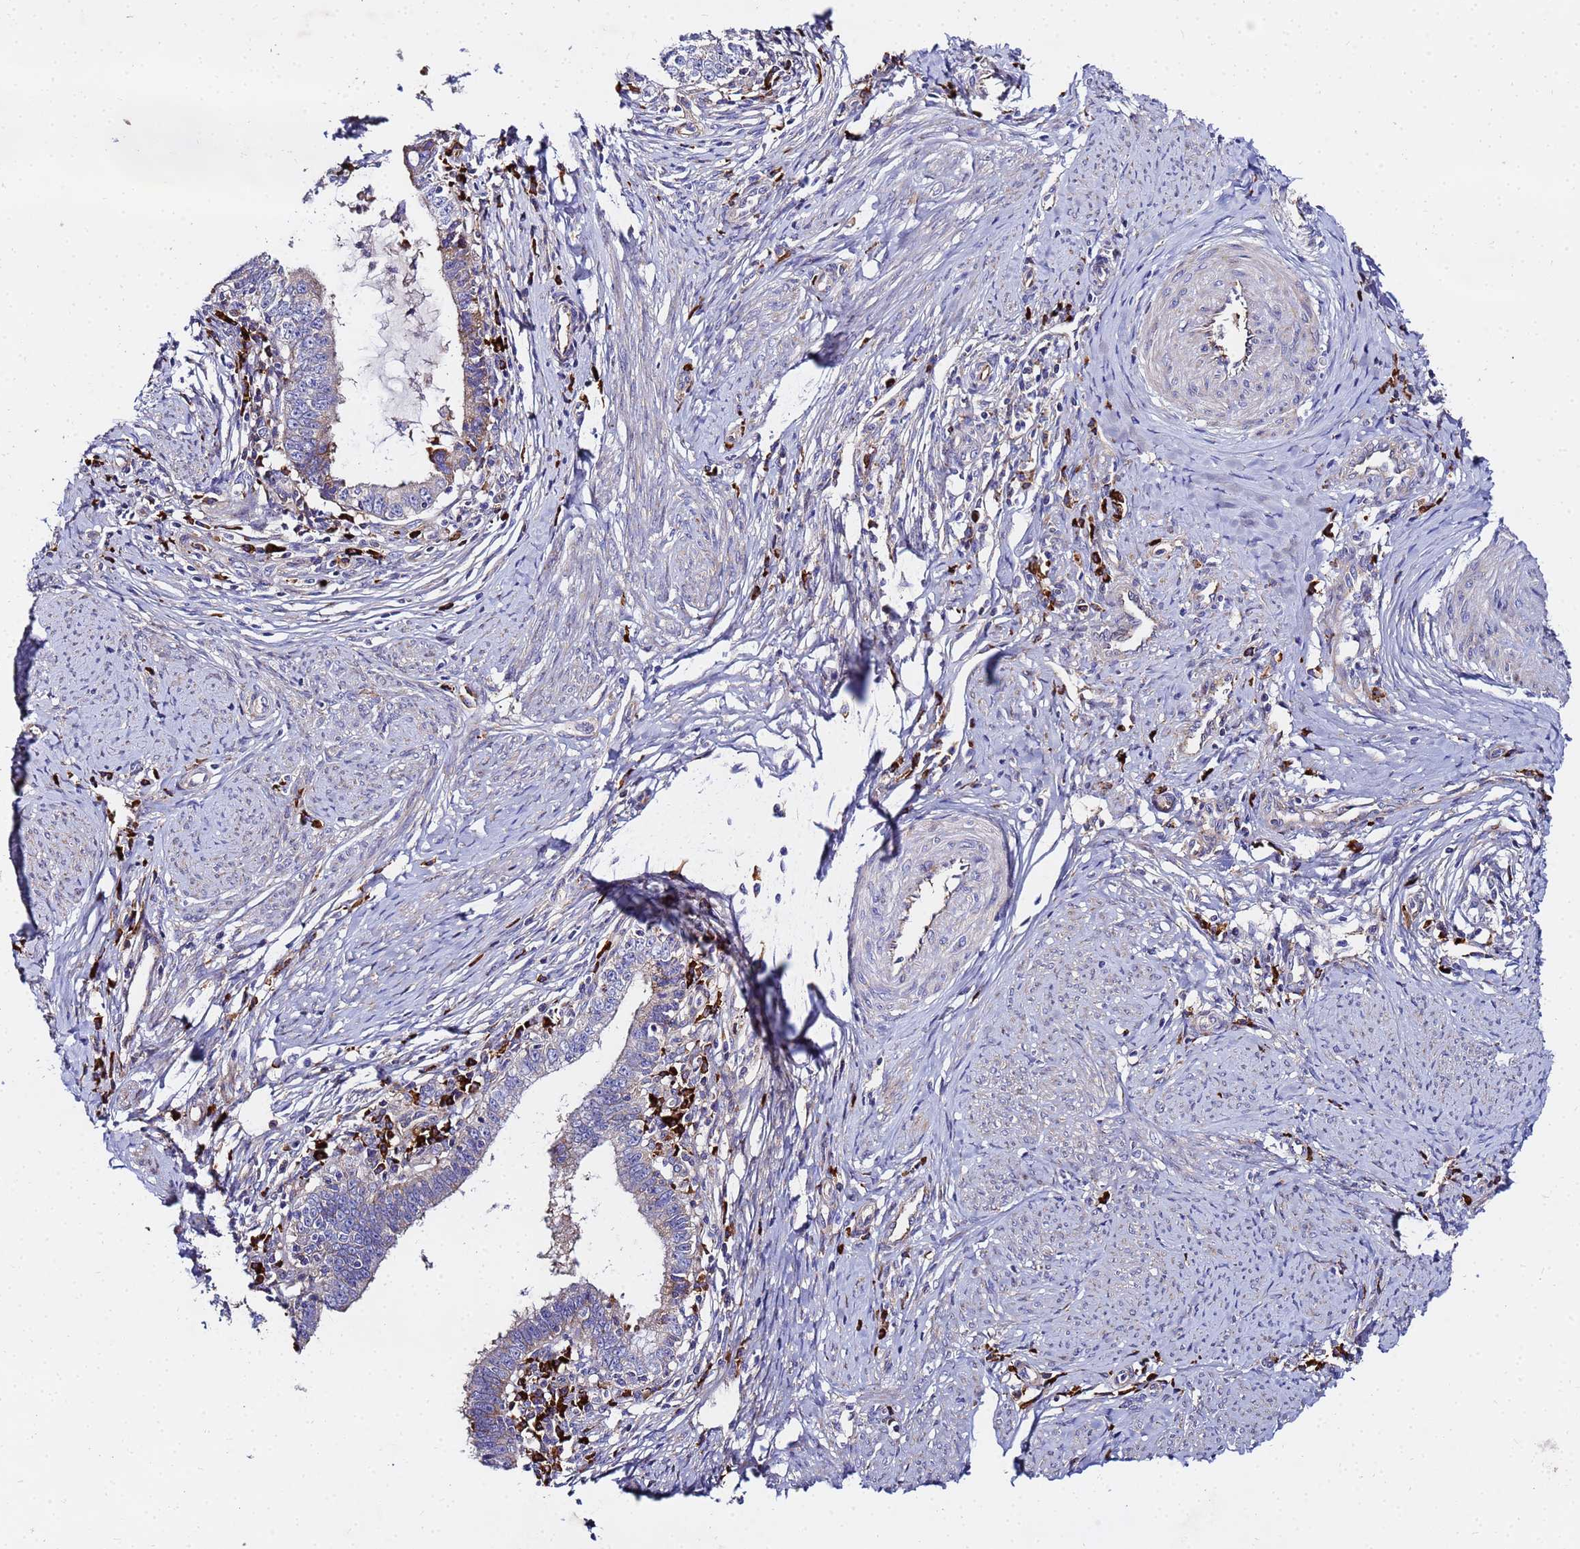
{"staining": {"intensity": "weak", "quantity": "<25%", "location": "cytoplasmic/membranous"}, "tissue": "cervical cancer", "cell_type": "Tumor cells", "image_type": "cancer", "snomed": [{"axis": "morphology", "description": "Adenocarcinoma, NOS"}, {"axis": "topography", "description": "Cervix"}], "caption": "This is an immunohistochemistry (IHC) micrograph of human cervical adenocarcinoma. There is no staining in tumor cells.", "gene": "POM121", "patient": {"sex": "female", "age": 36}}